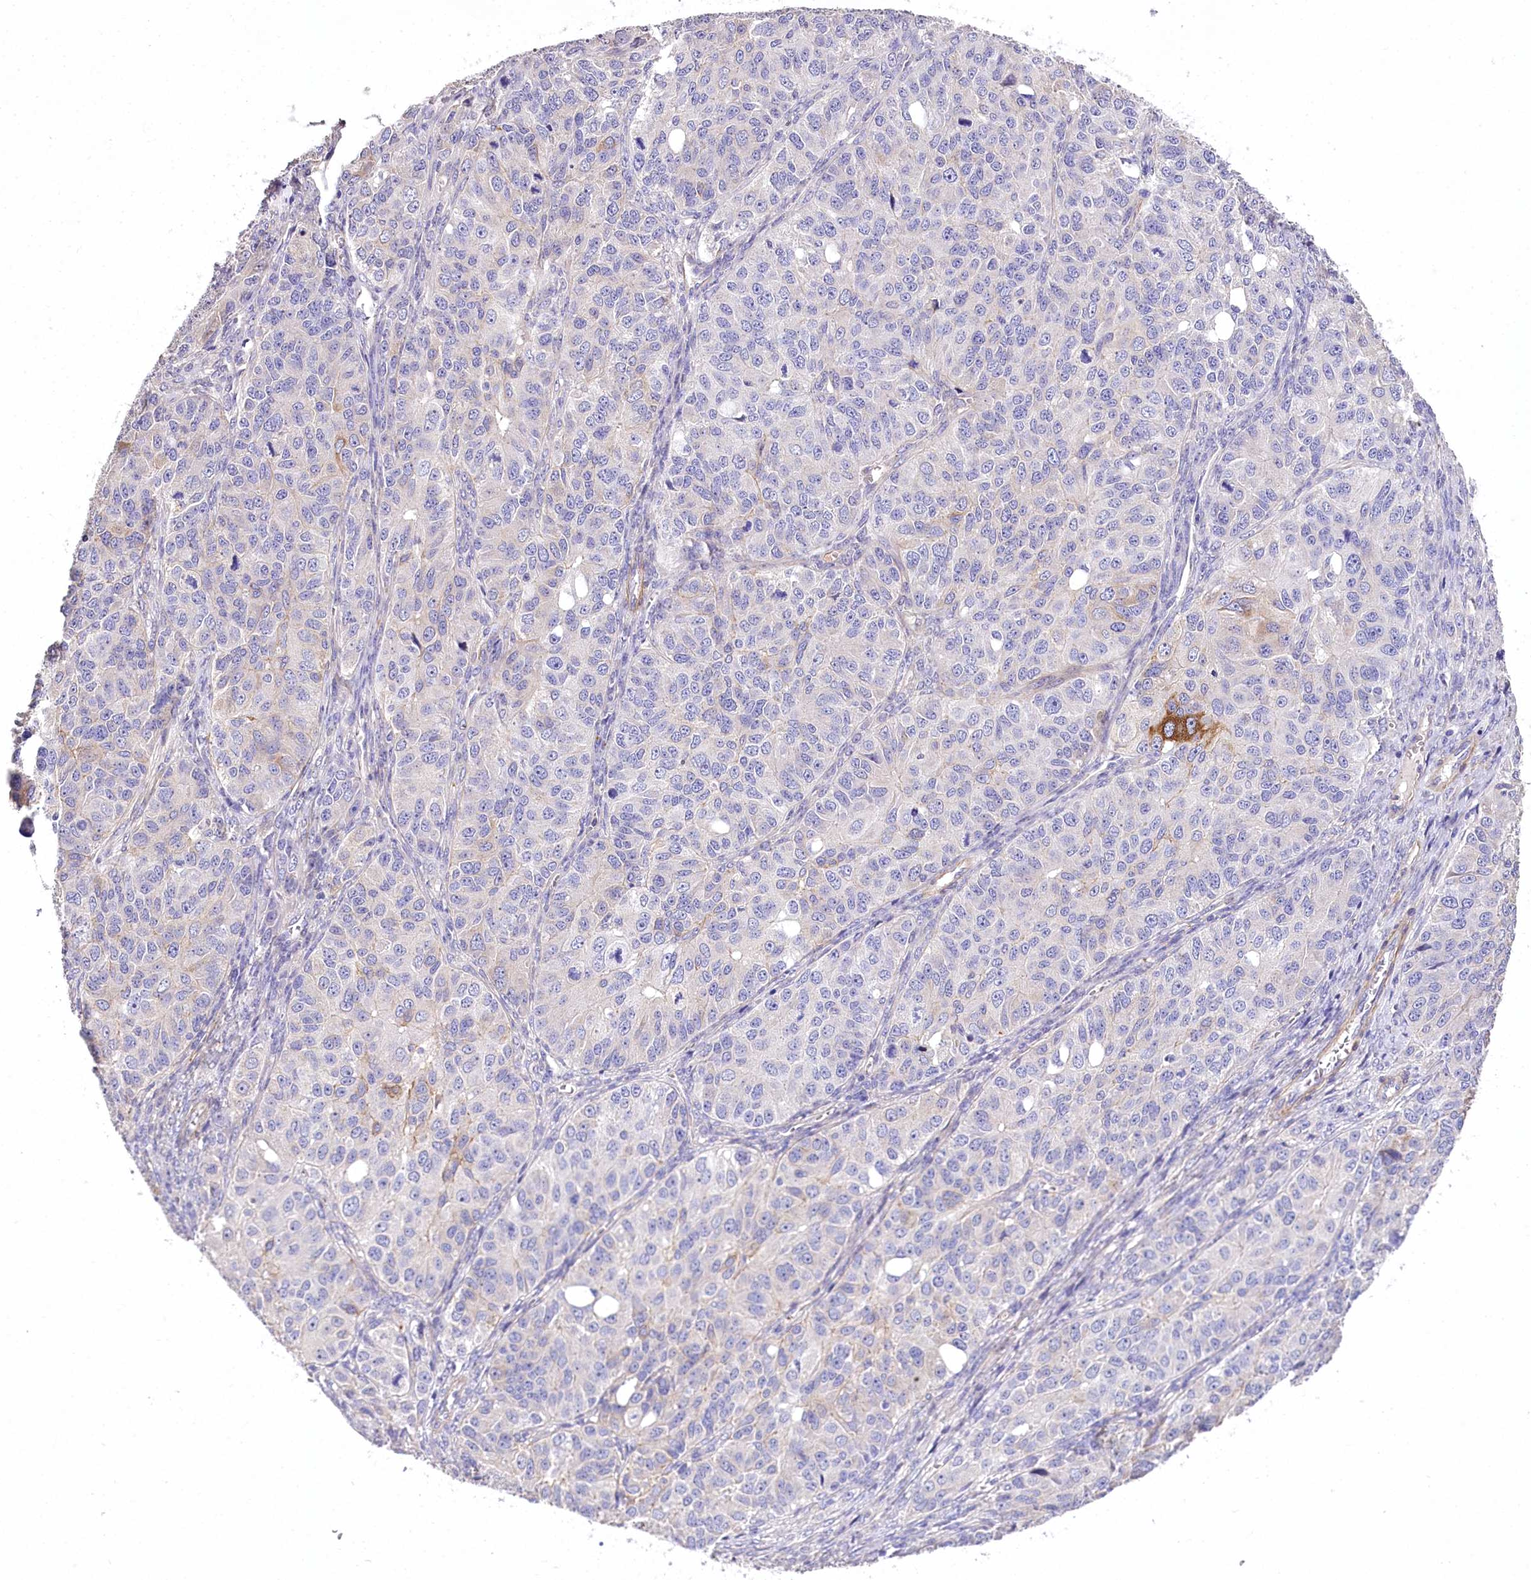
{"staining": {"intensity": "negative", "quantity": "none", "location": "none"}, "tissue": "ovarian cancer", "cell_type": "Tumor cells", "image_type": "cancer", "snomed": [{"axis": "morphology", "description": "Carcinoma, endometroid"}, {"axis": "topography", "description": "Ovary"}], "caption": "Tumor cells show no significant protein positivity in ovarian endometroid carcinoma.", "gene": "RDH16", "patient": {"sex": "female", "age": 51}}